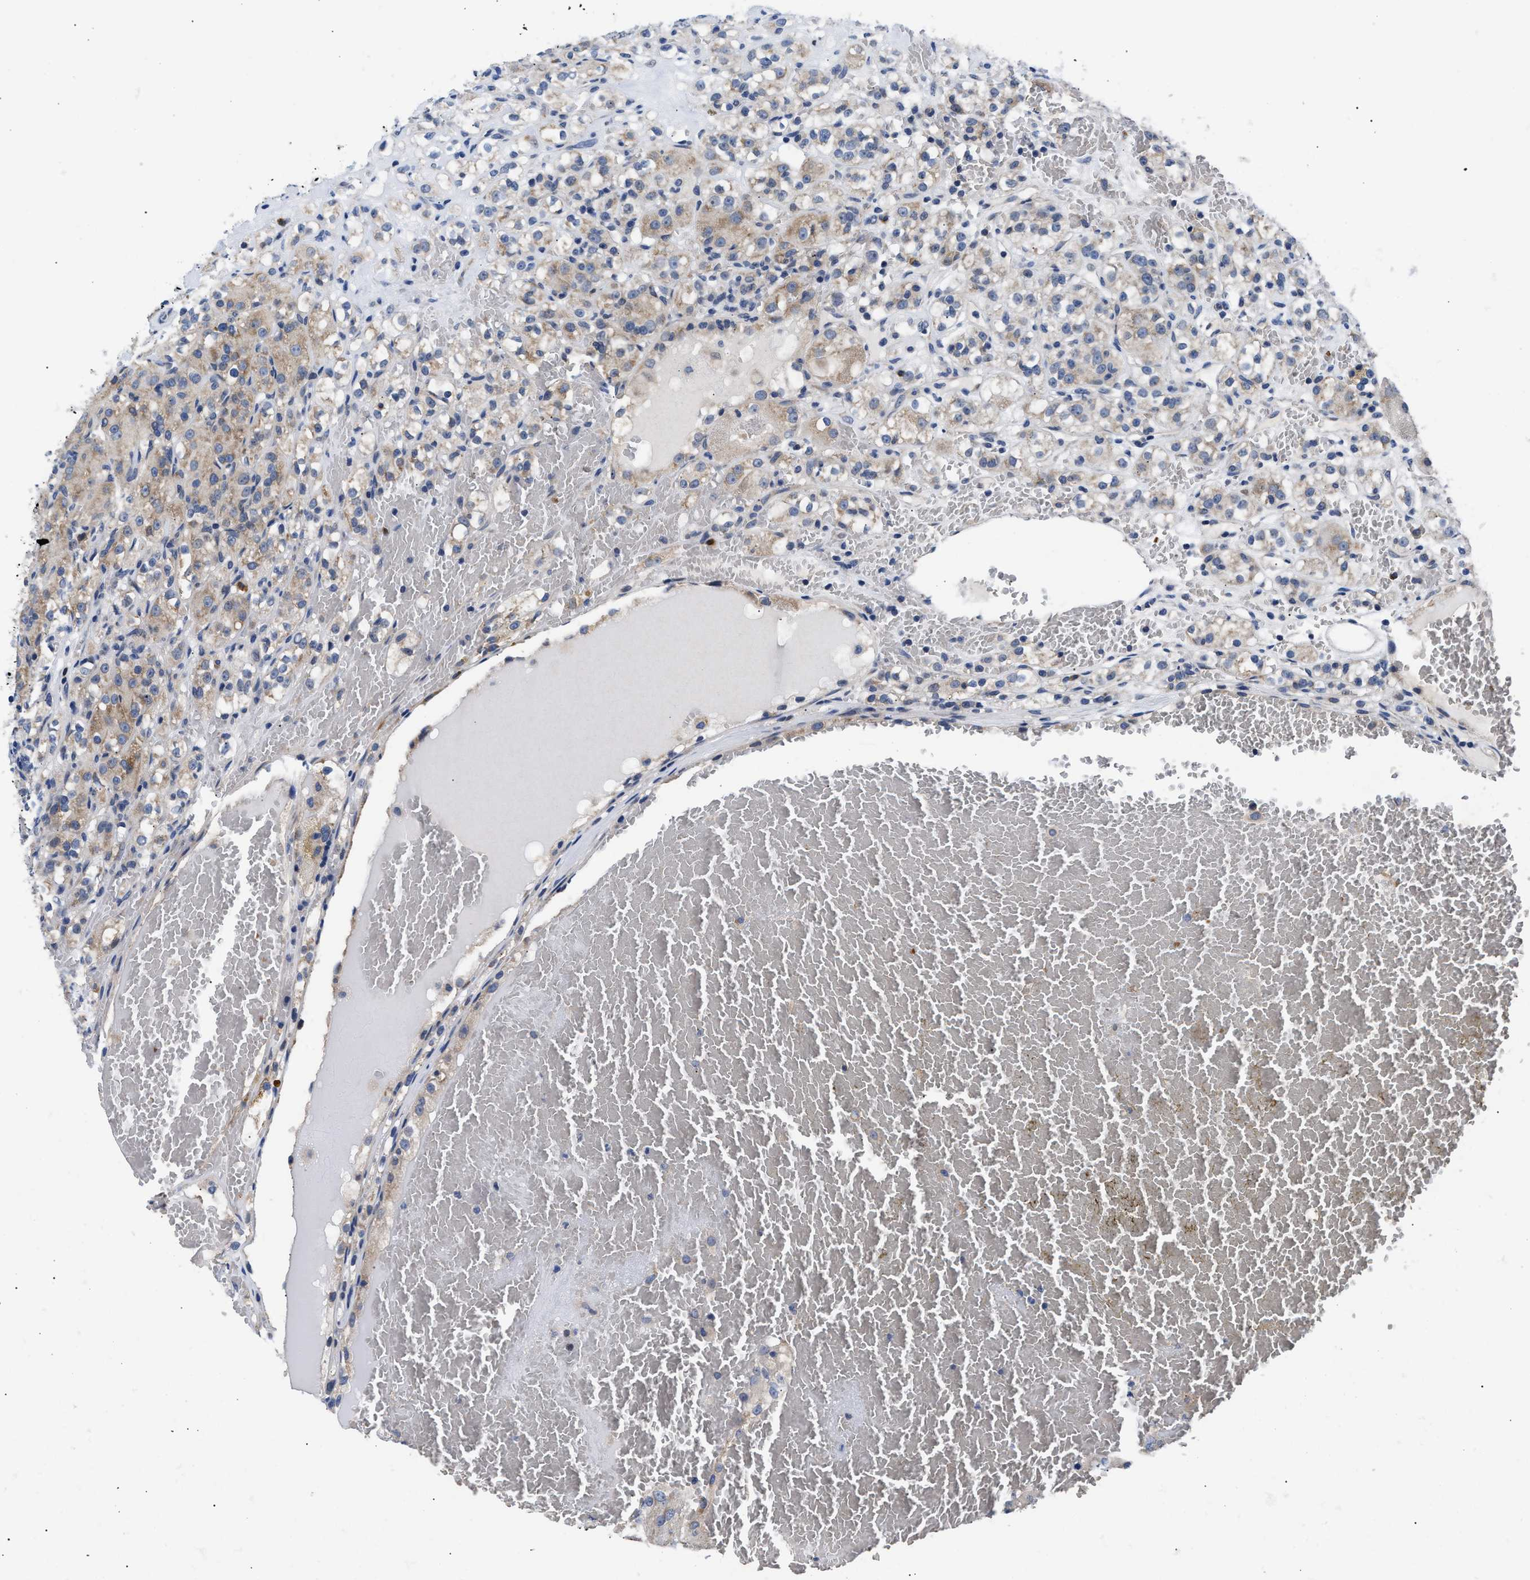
{"staining": {"intensity": "weak", "quantity": ">75%", "location": "cytoplasmic/membranous"}, "tissue": "renal cancer", "cell_type": "Tumor cells", "image_type": "cancer", "snomed": [{"axis": "morphology", "description": "Normal tissue, NOS"}, {"axis": "morphology", "description": "Adenocarcinoma, NOS"}, {"axis": "topography", "description": "Kidney"}], "caption": "Renal adenocarcinoma stained with a protein marker shows weak staining in tumor cells.", "gene": "RINT1", "patient": {"sex": "male", "age": 61}}